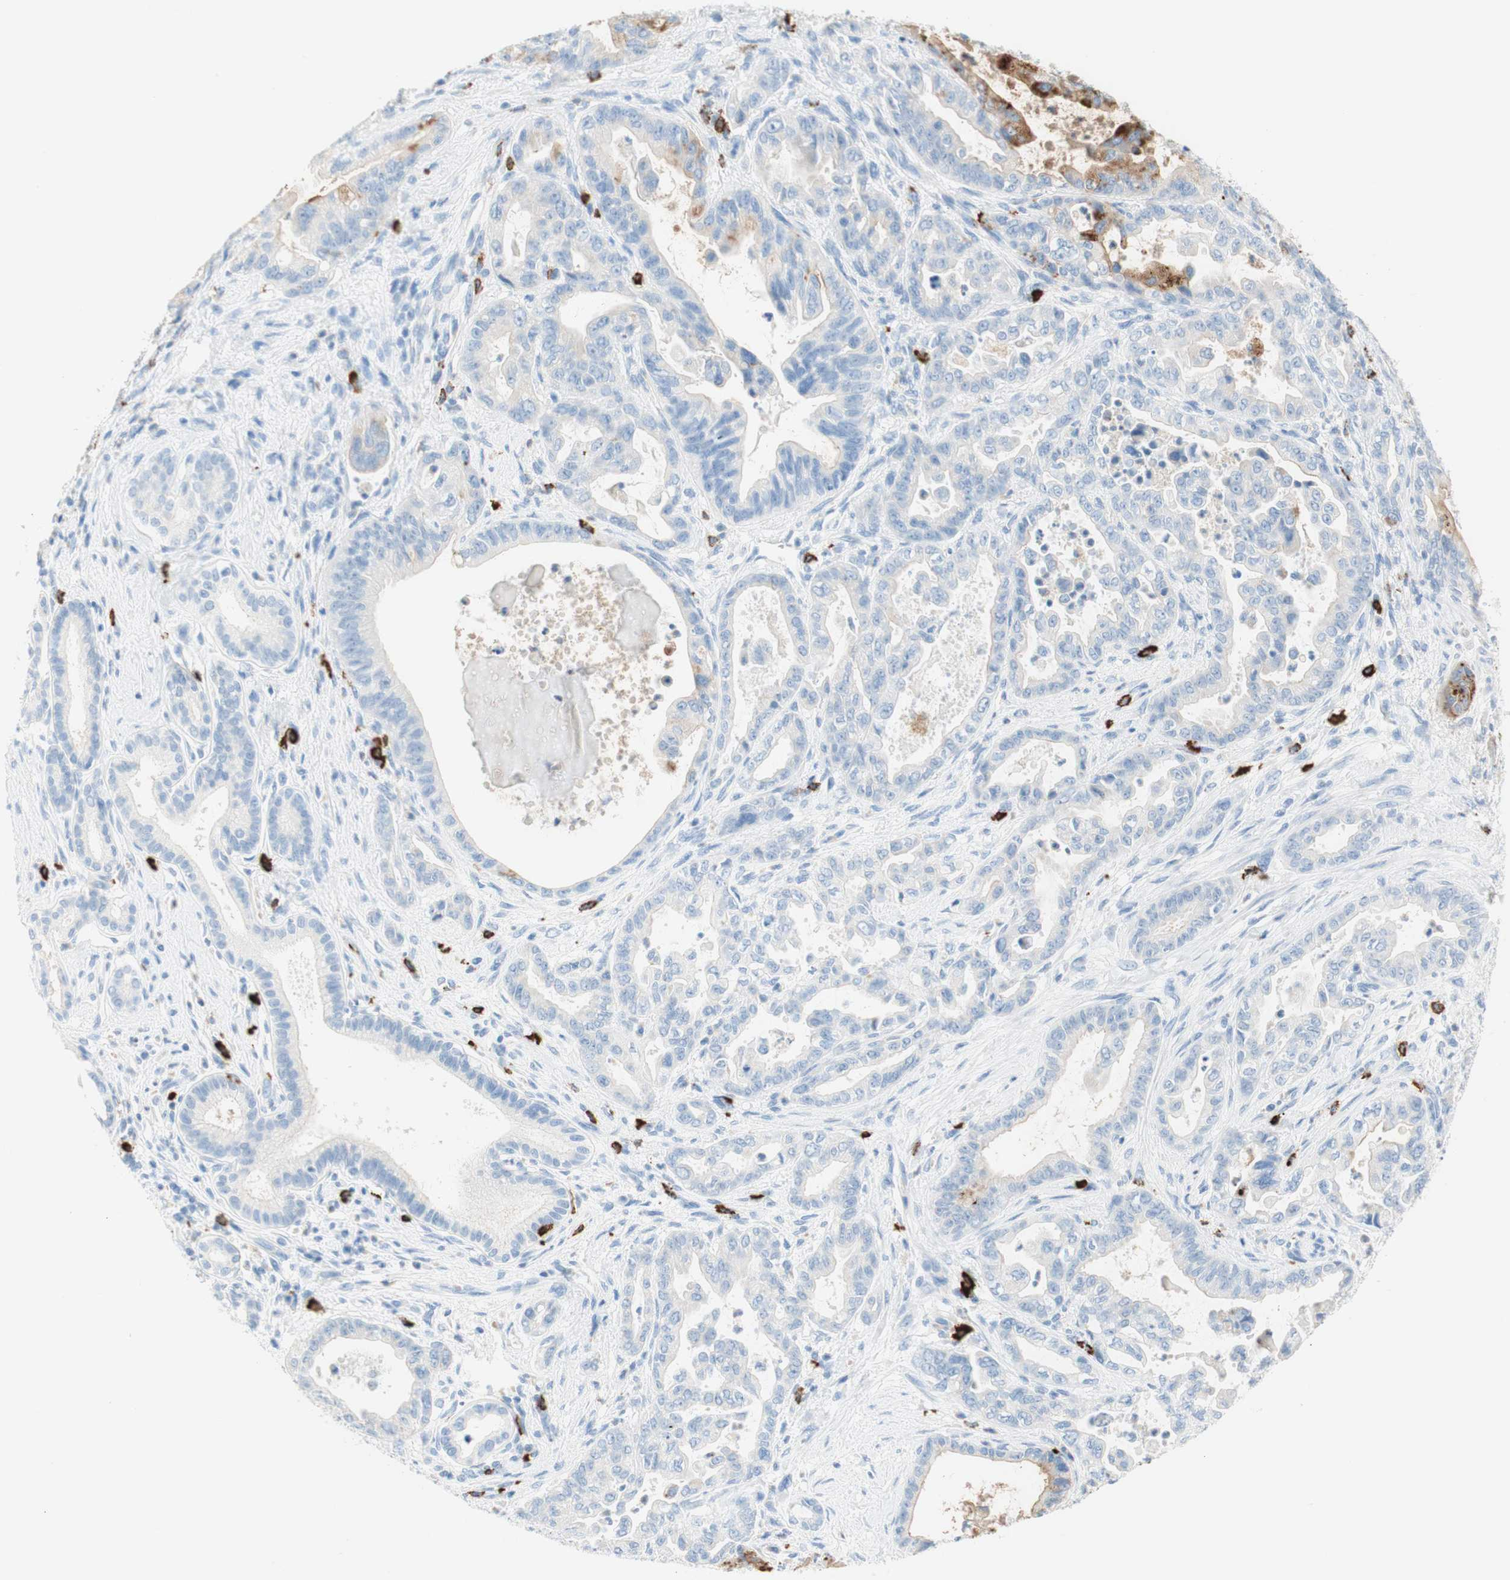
{"staining": {"intensity": "weak", "quantity": "25%-75%", "location": "cytoplasmic/membranous"}, "tissue": "pancreatic cancer", "cell_type": "Tumor cells", "image_type": "cancer", "snomed": [{"axis": "morphology", "description": "Adenocarcinoma, NOS"}, {"axis": "topography", "description": "Pancreas"}], "caption": "Protein staining demonstrates weak cytoplasmic/membranous expression in about 25%-75% of tumor cells in pancreatic adenocarcinoma. Ihc stains the protein in brown and the nuclei are stained blue.", "gene": "CEACAM1", "patient": {"sex": "male", "age": 70}}